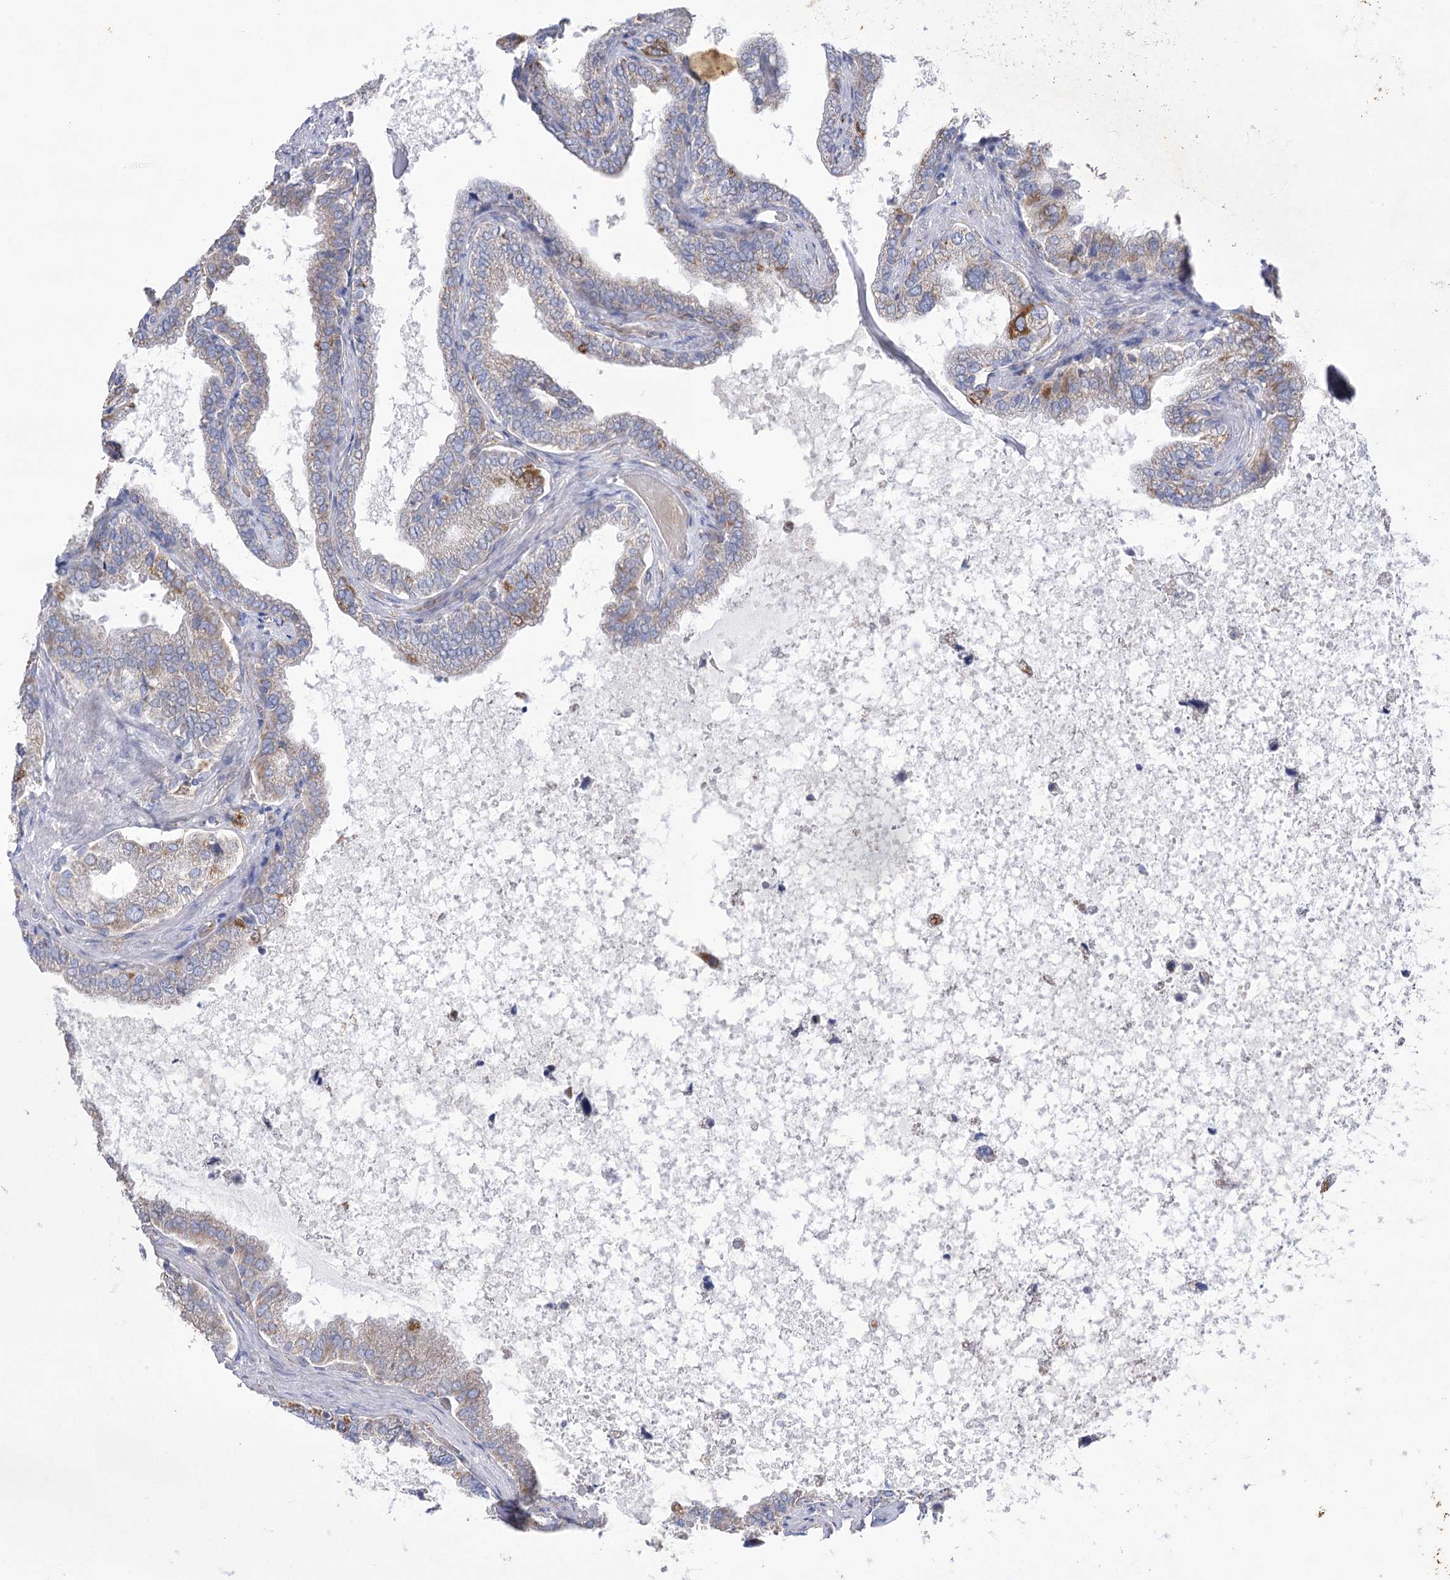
{"staining": {"intensity": "moderate", "quantity": "25%-75%", "location": "cytoplasmic/membranous"}, "tissue": "seminal vesicle", "cell_type": "Glandular cells", "image_type": "normal", "snomed": [{"axis": "morphology", "description": "Normal tissue, NOS"}, {"axis": "topography", "description": "Seminal veicle"}], "caption": "Protein analysis of benign seminal vesicle demonstrates moderate cytoplasmic/membranous staining in about 25%-75% of glandular cells.", "gene": "COX15", "patient": {"sex": "male", "age": 46}}